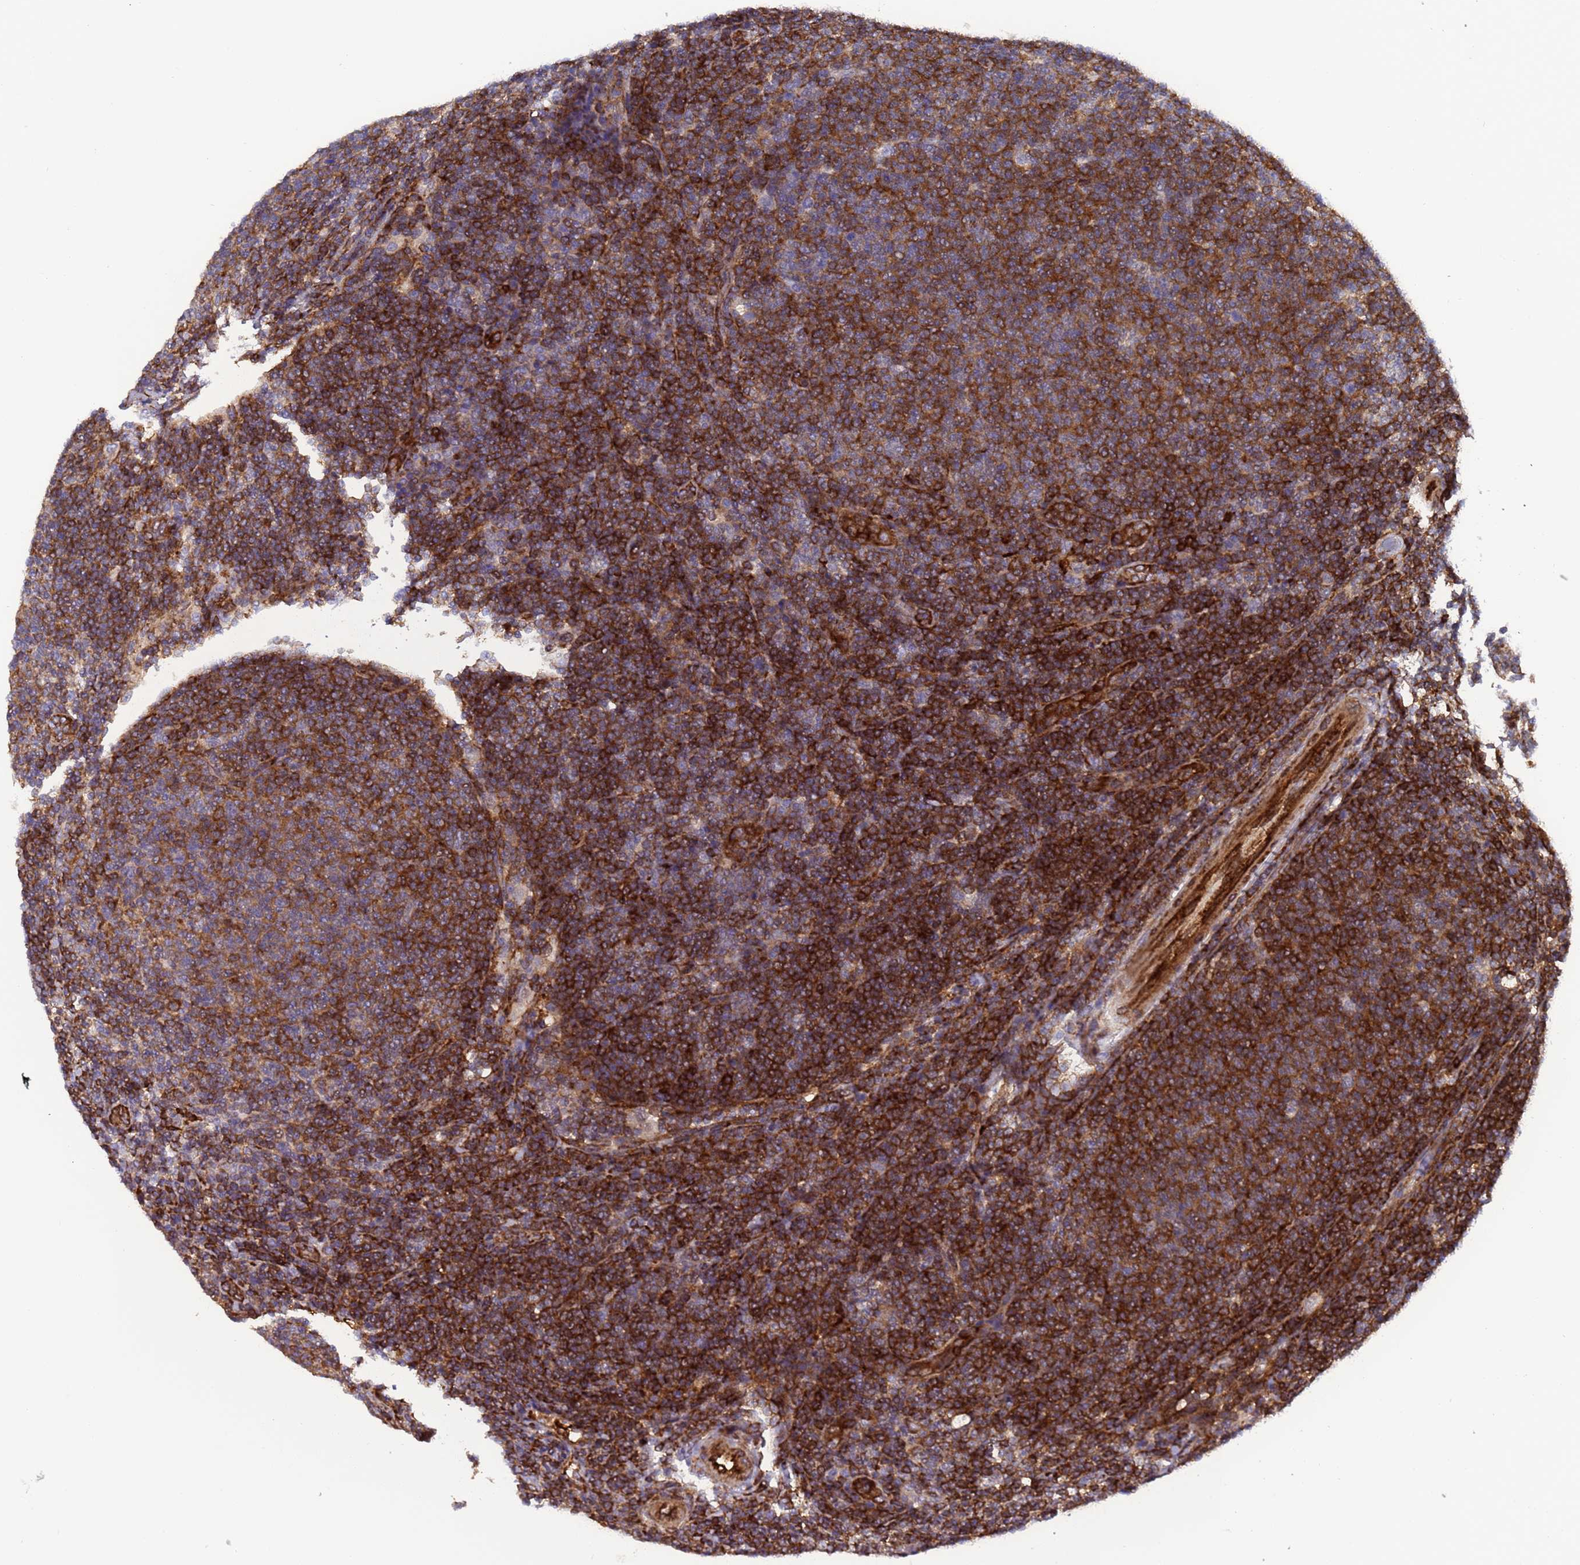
{"staining": {"intensity": "strong", "quantity": ">75%", "location": "cytoplasmic/membranous"}, "tissue": "lymphoma", "cell_type": "Tumor cells", "image_type": "cancer", "snomed": [{"axis": "morphology", "description": "Malignant lymphoma, non-Hodgkin's type, Low grade"}, {"axis": "topography", "description": "Lymph node"}], "caption": "This micrograph shows malignant lymphoma, non-Hodgkin's type (low-grade) stained with IHC to label a protein in brown. The cytoplasmic/membranous of tumor cells show strong positivity for the protein. Nuclei are counter-stained blue.", "gene": "MOCS1", "patient": {"sex": "male", "age": 66}}